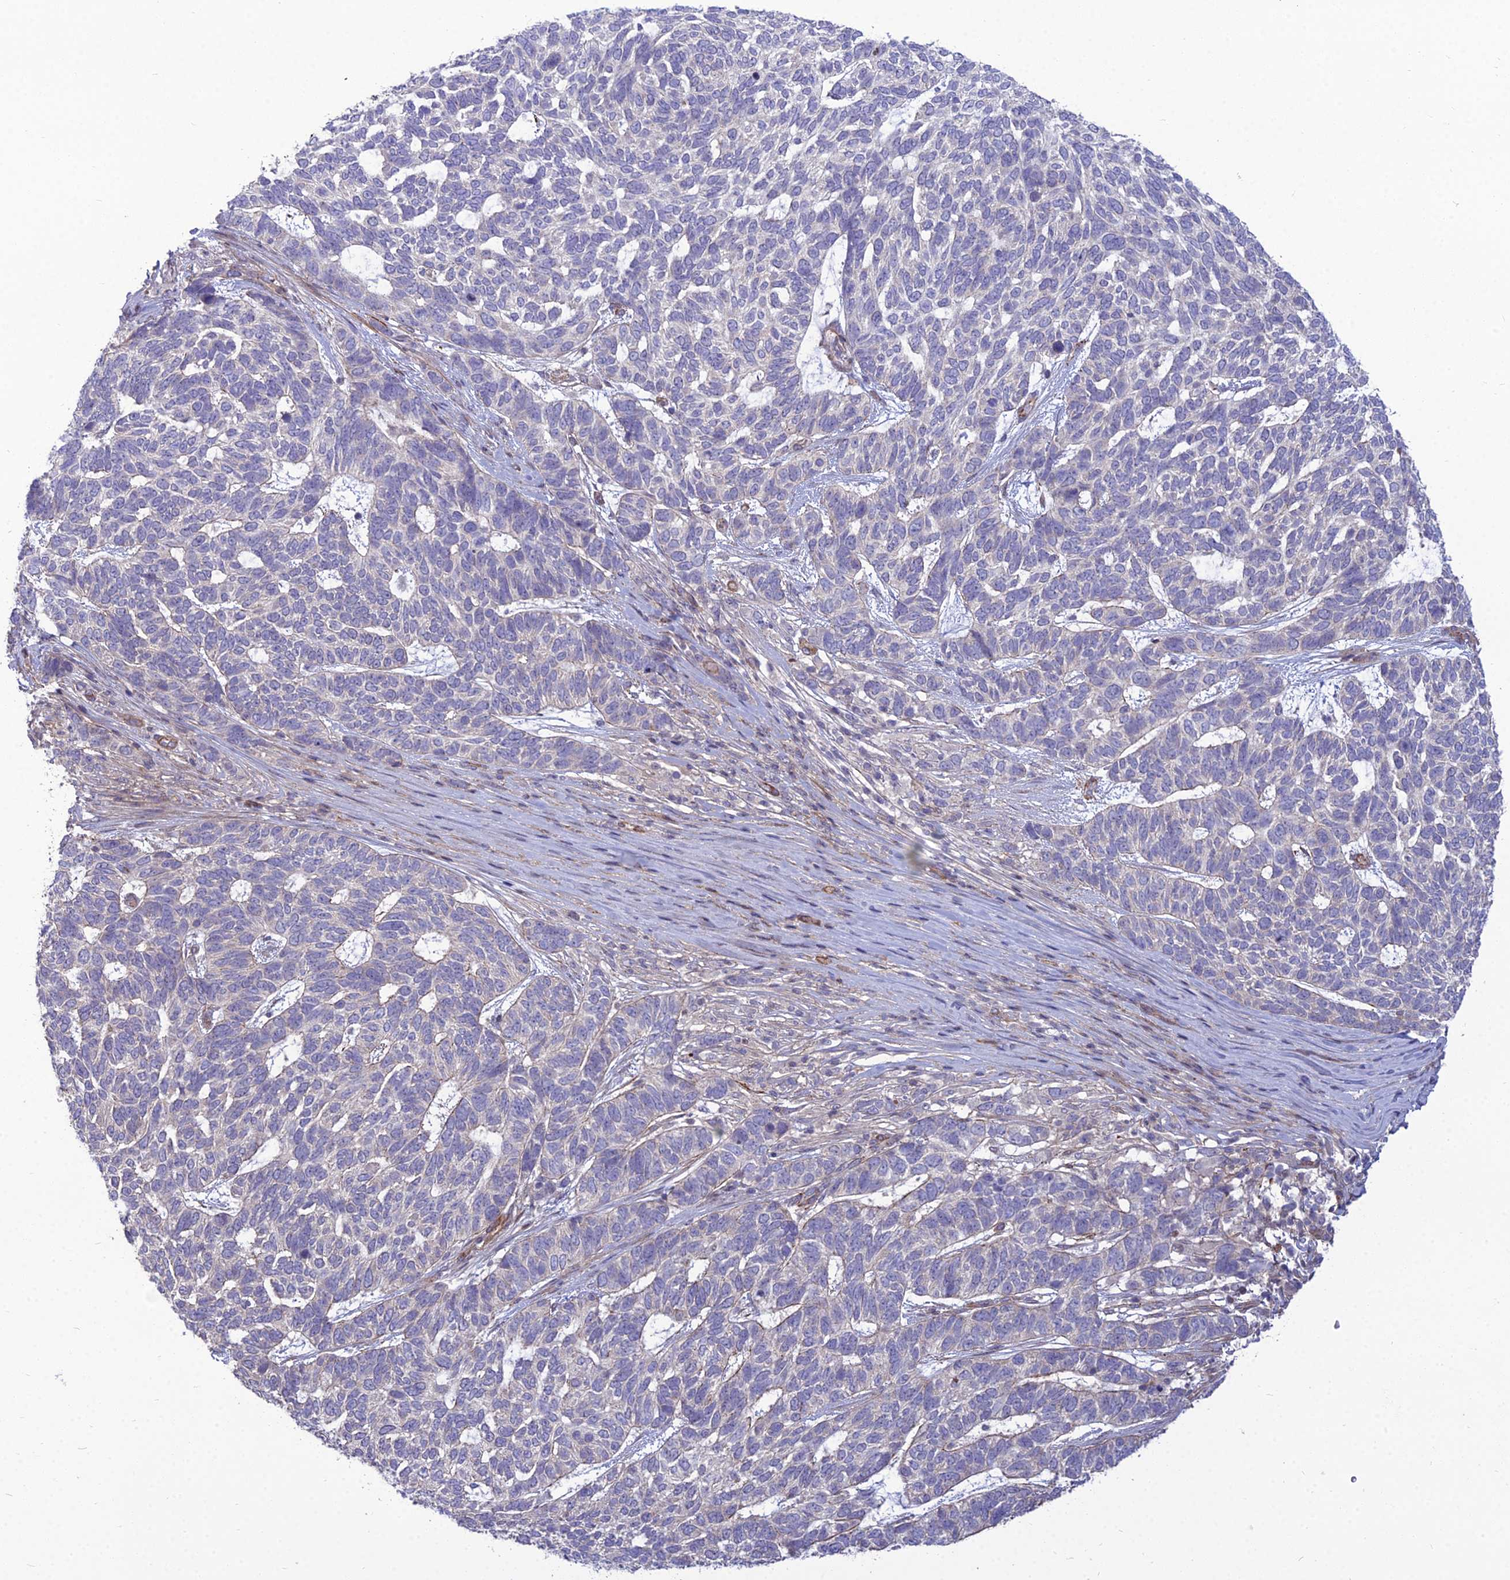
{"staining": {"intensity": "negative", "quantity": "none", "location": "none"}, "tissue": "skin cancer", "cell_type": "Tumor cells", "image_type": "cancer", "snomed": [{"axis": "morphology", "description": "Basal cell carcinoma"}, {"axis": "topography", "description": "Skin"}], "caption": "Tumor cells show no significant positivity in skin cancer (basal cell carcinoma). (DAB (3,3'-diaminobenzidine) IHC, high magnification).", "gene": "TSPYL2", "patient": {"sex": "female", "age": 65}}